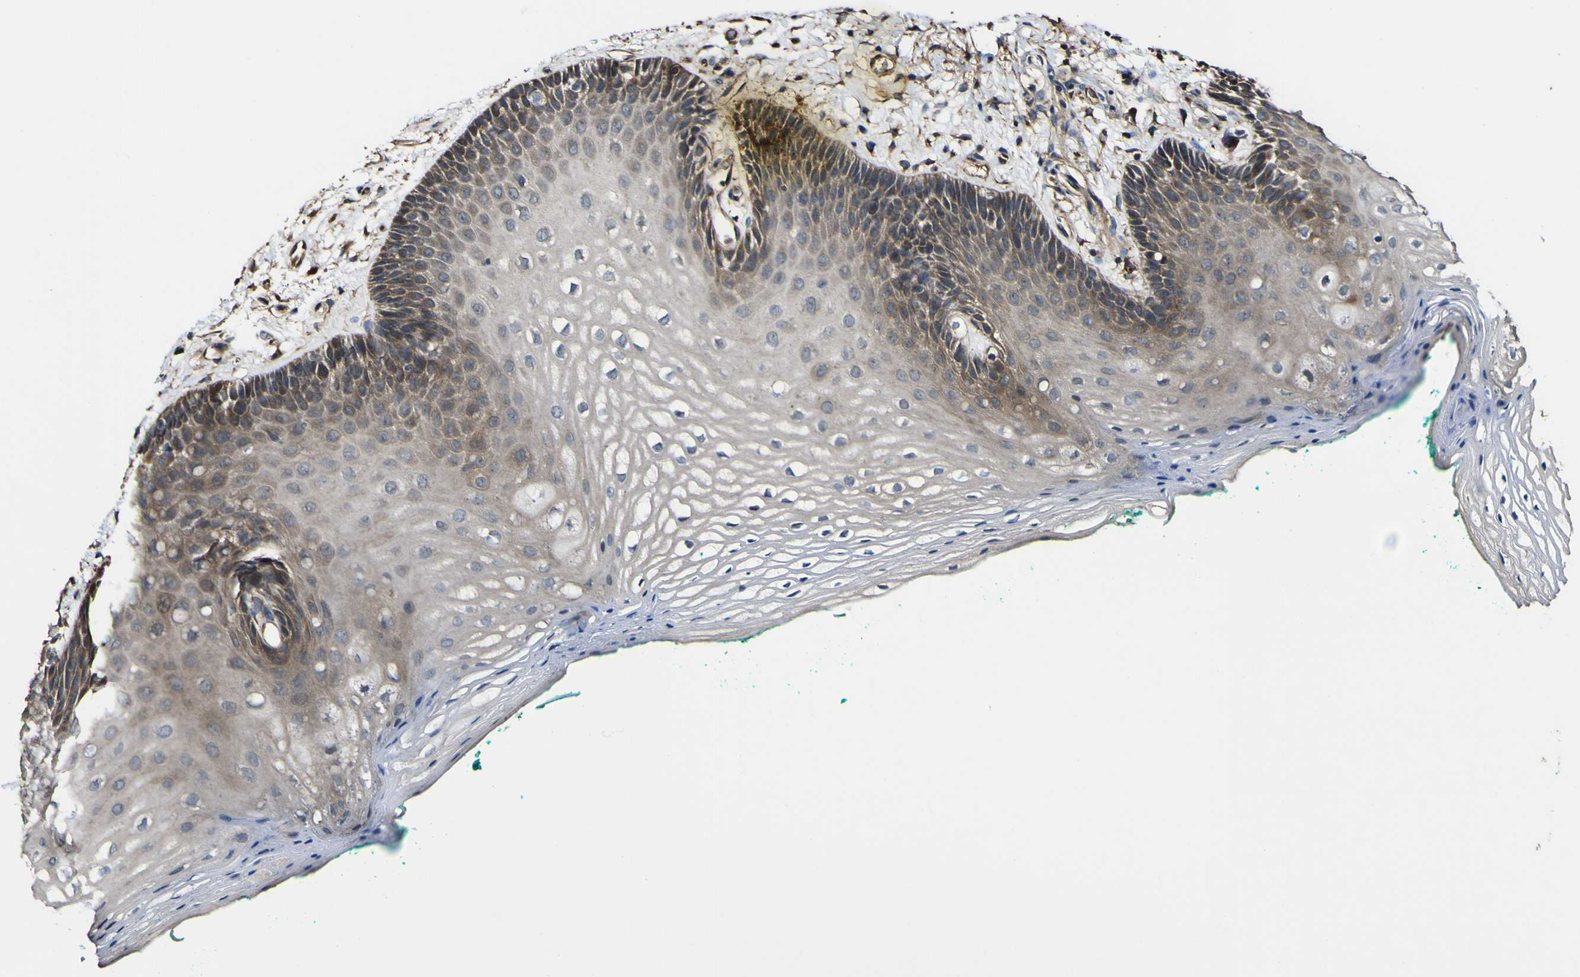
{"staining": {"intensity": "moderate", "quantity": "25%-75%", "location": "cytoplasmic/membranous"}, "tissue": "oral mucosa", "cell_type": "Squamous epithelial cells", "image_type": "normal", "snomed": [{"axis": "morphology", "description": "Normal tissue, NOS"}, {"axis": "topography", "description": "Skeletal muscle"}, {"axis": "topography", "description": "Oral tissue"}, {"axis": "topography", "description": "Peripheral nerve tissue"}], "caption": "Oral mucosa stained for a protein (brown) demonstrates moderate cytoplasmic/membranous positive positivity in about 25%-75% of squamous epithelial cells.", "gene": "NAALADL2", "patient": {"sex": "female", "age": 84}}